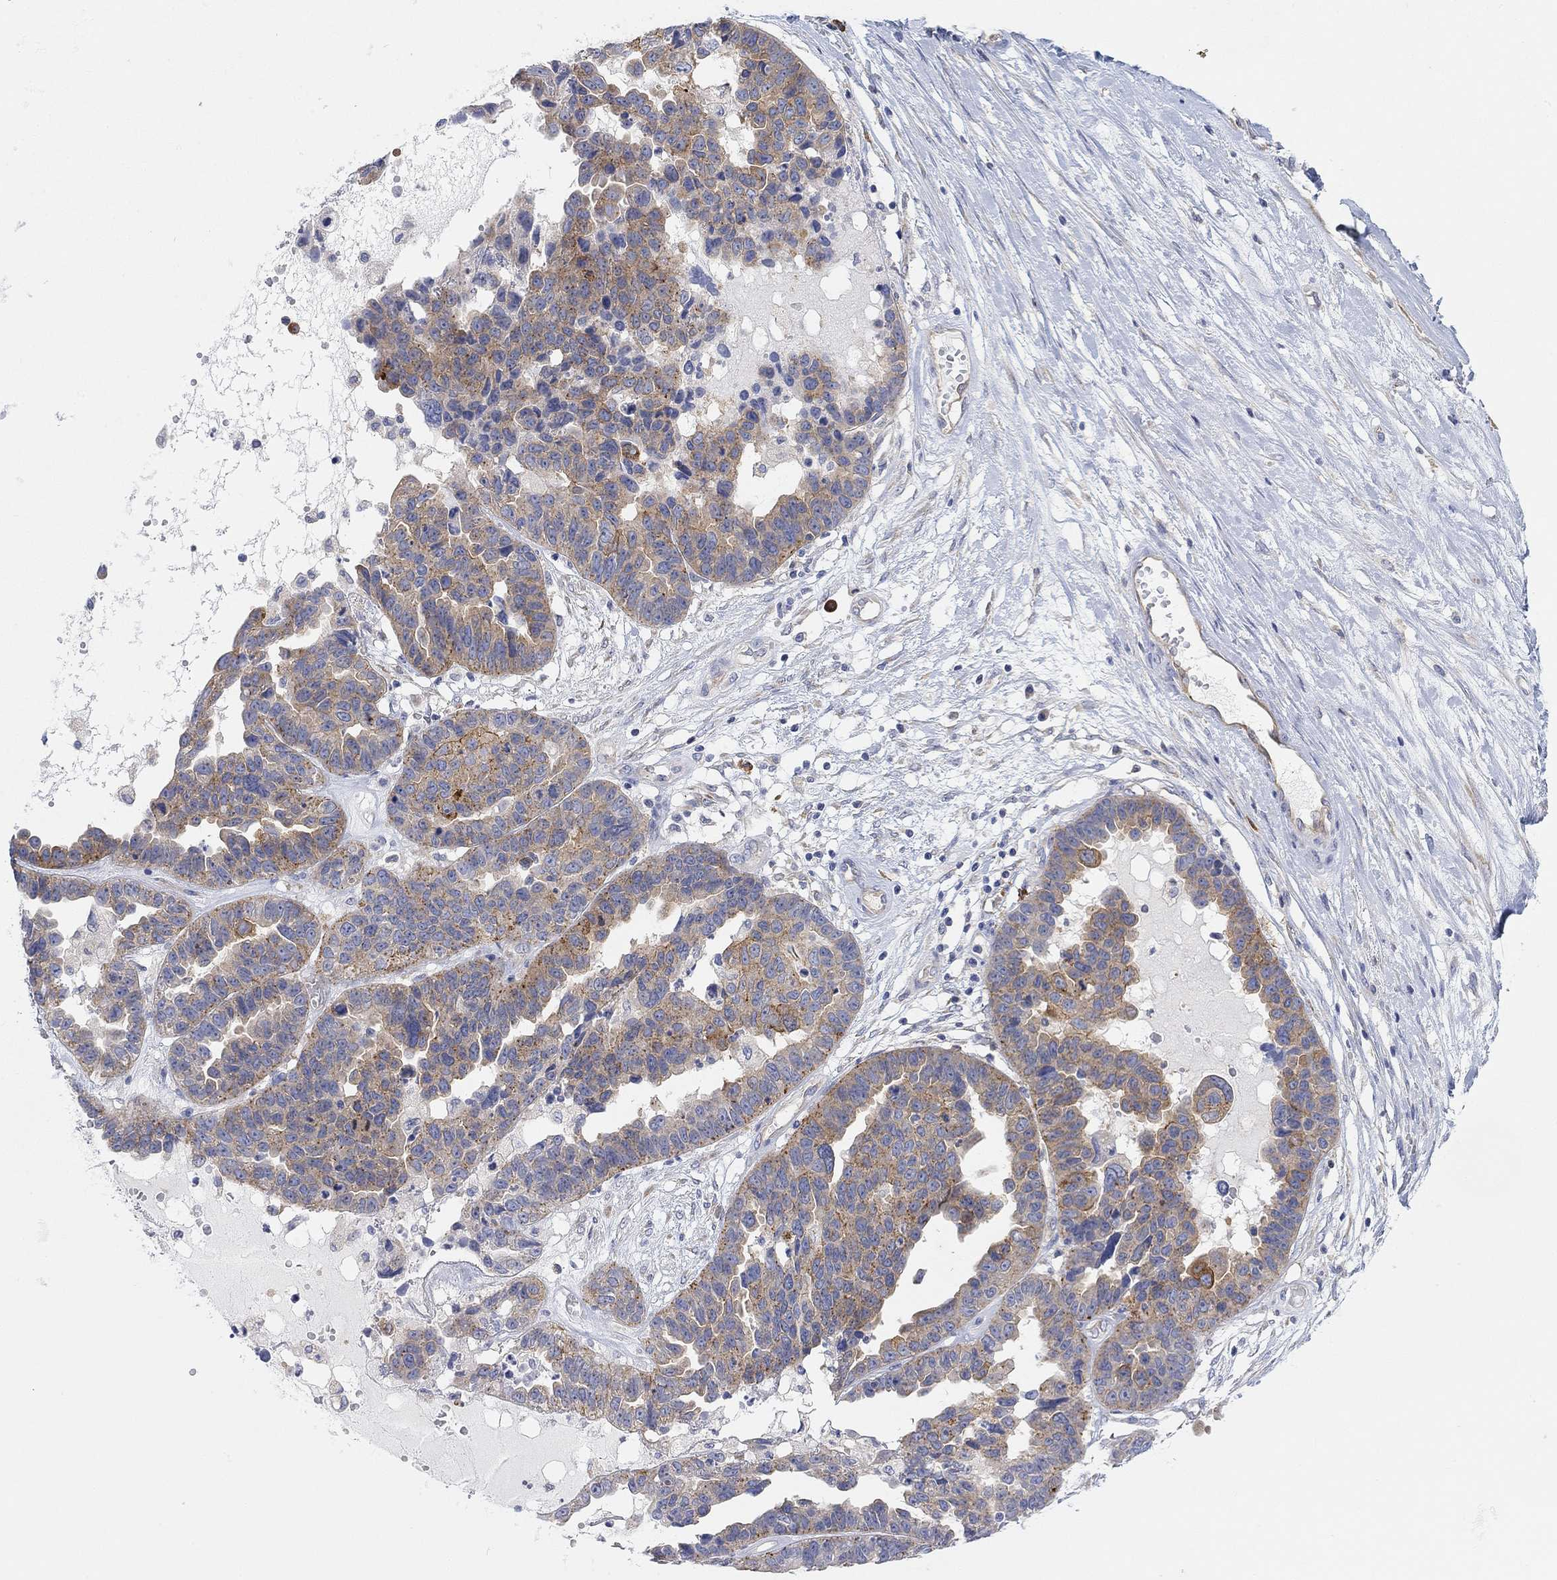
{"staining": {"intensity": "strong", "quantity": "<25%", "location": "cytoplasmic/membranous"}, "tissue": "ovarian cancer", "cell_type": "Tumor cells", "image_type": "cancer", "snomed": [{"axis": "morphology", "description": "Cystadenocarcinoma, serous, NOS"}, {"axis": "topography", "description": "Ovary"}], "caption": "Human ovarian cancer (serous cystadenocarcinoma) stained with a protein marker displays strong staining in tumor cells.", "gene": "RGS1", "patient": {"sex": "female", "age": 87}}